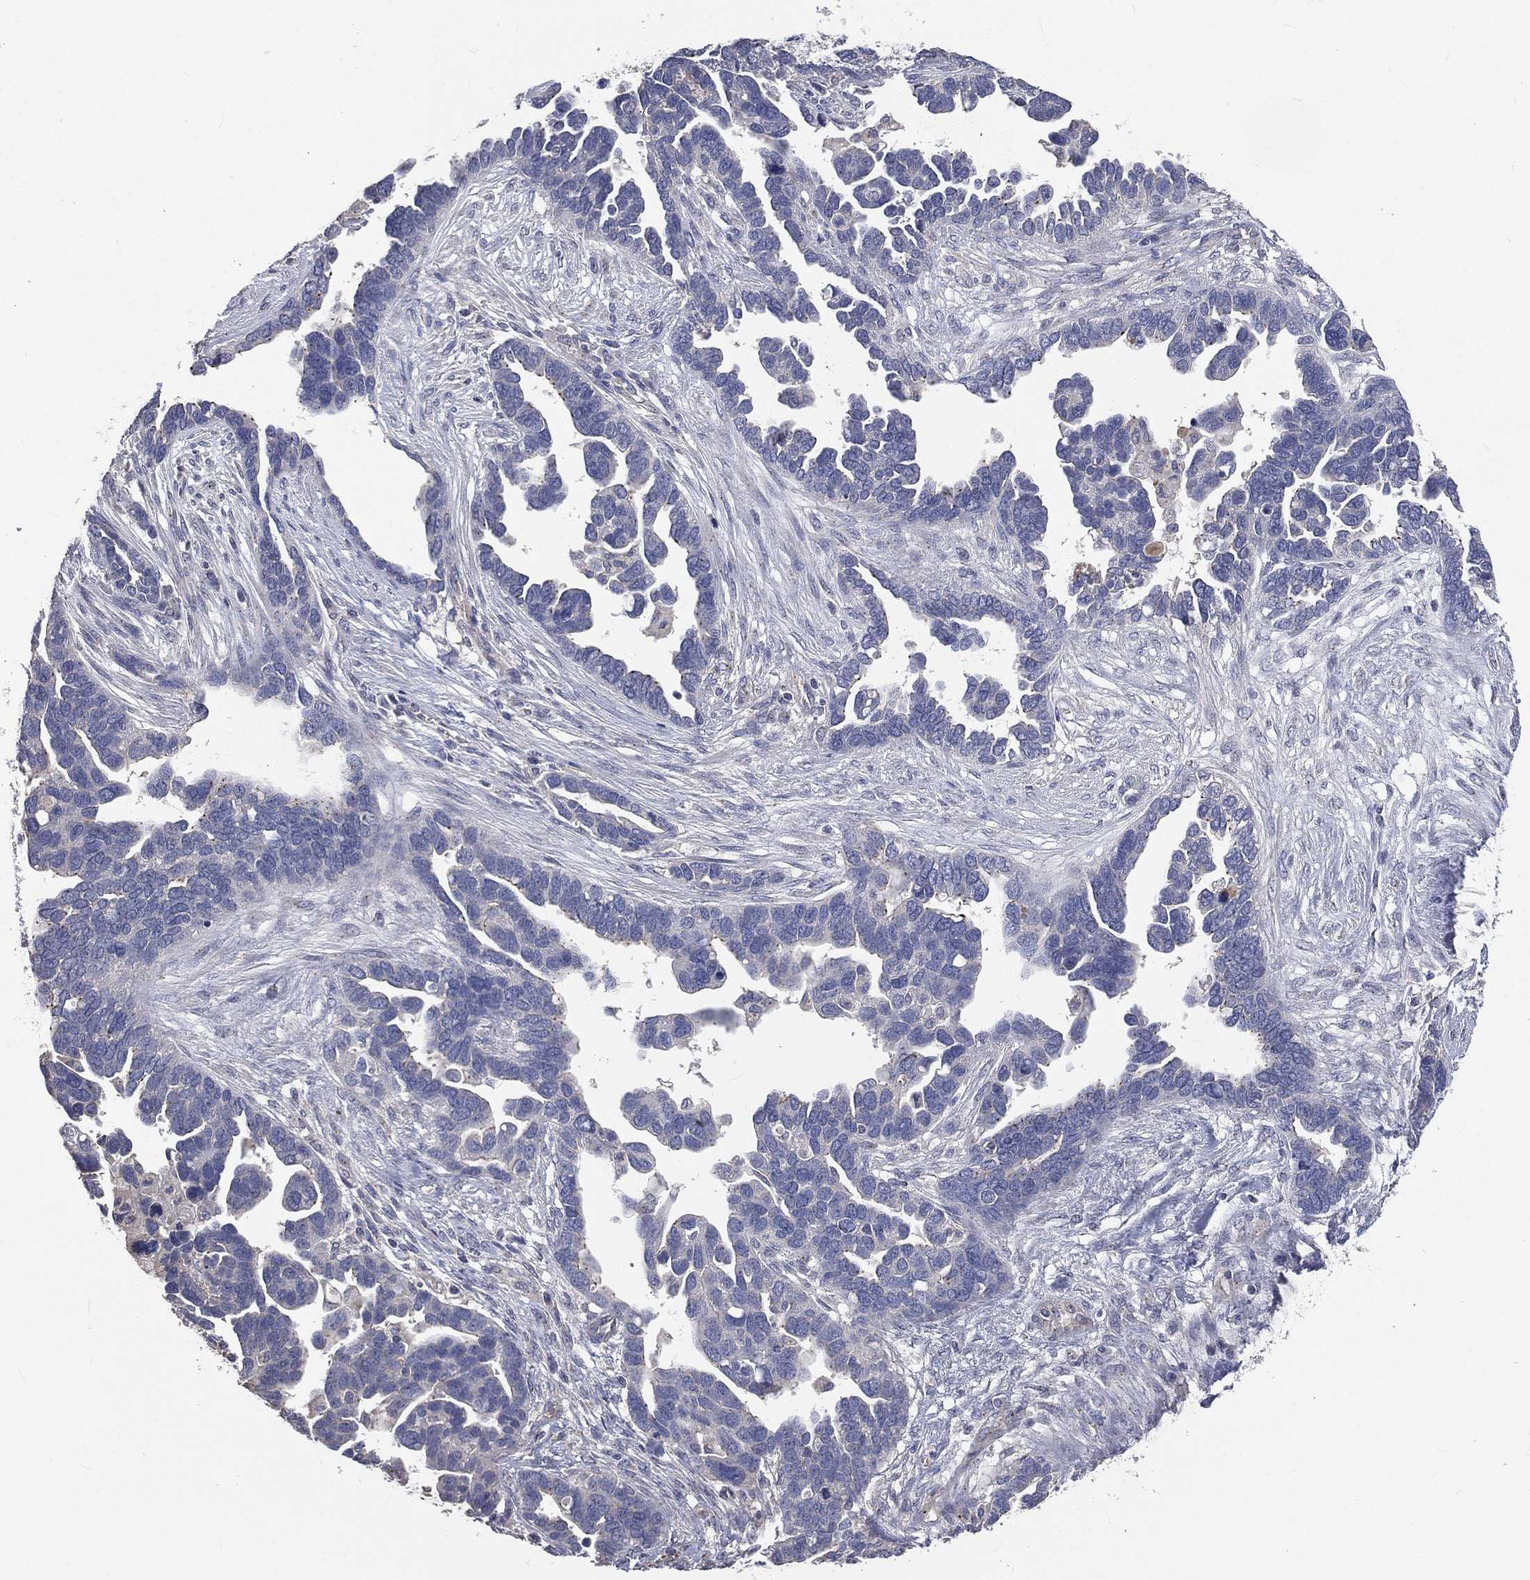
{"staining": {"intensity": "negative", "quantity": "none", "location": "none"}, "tissue": "ovarian cancer", "cell_type": "Tumor cells", "image_type": "cancer", "snomed": [{"axis": "morphology", "description": "Cystadenocarcinoma, serous, NOS"}, {"axis": "topography", "description": "Ovary"}], "caption": "The immunohistochemistry photomicrograph has no significant expression in tumor cells of ovarian cancer tissue. (DAB (3,3'-diaminobenzidine) IHC with hematoxylin counter stain).", "gene": "CROCC", "patient": {"sex": "female", "age": 54}}